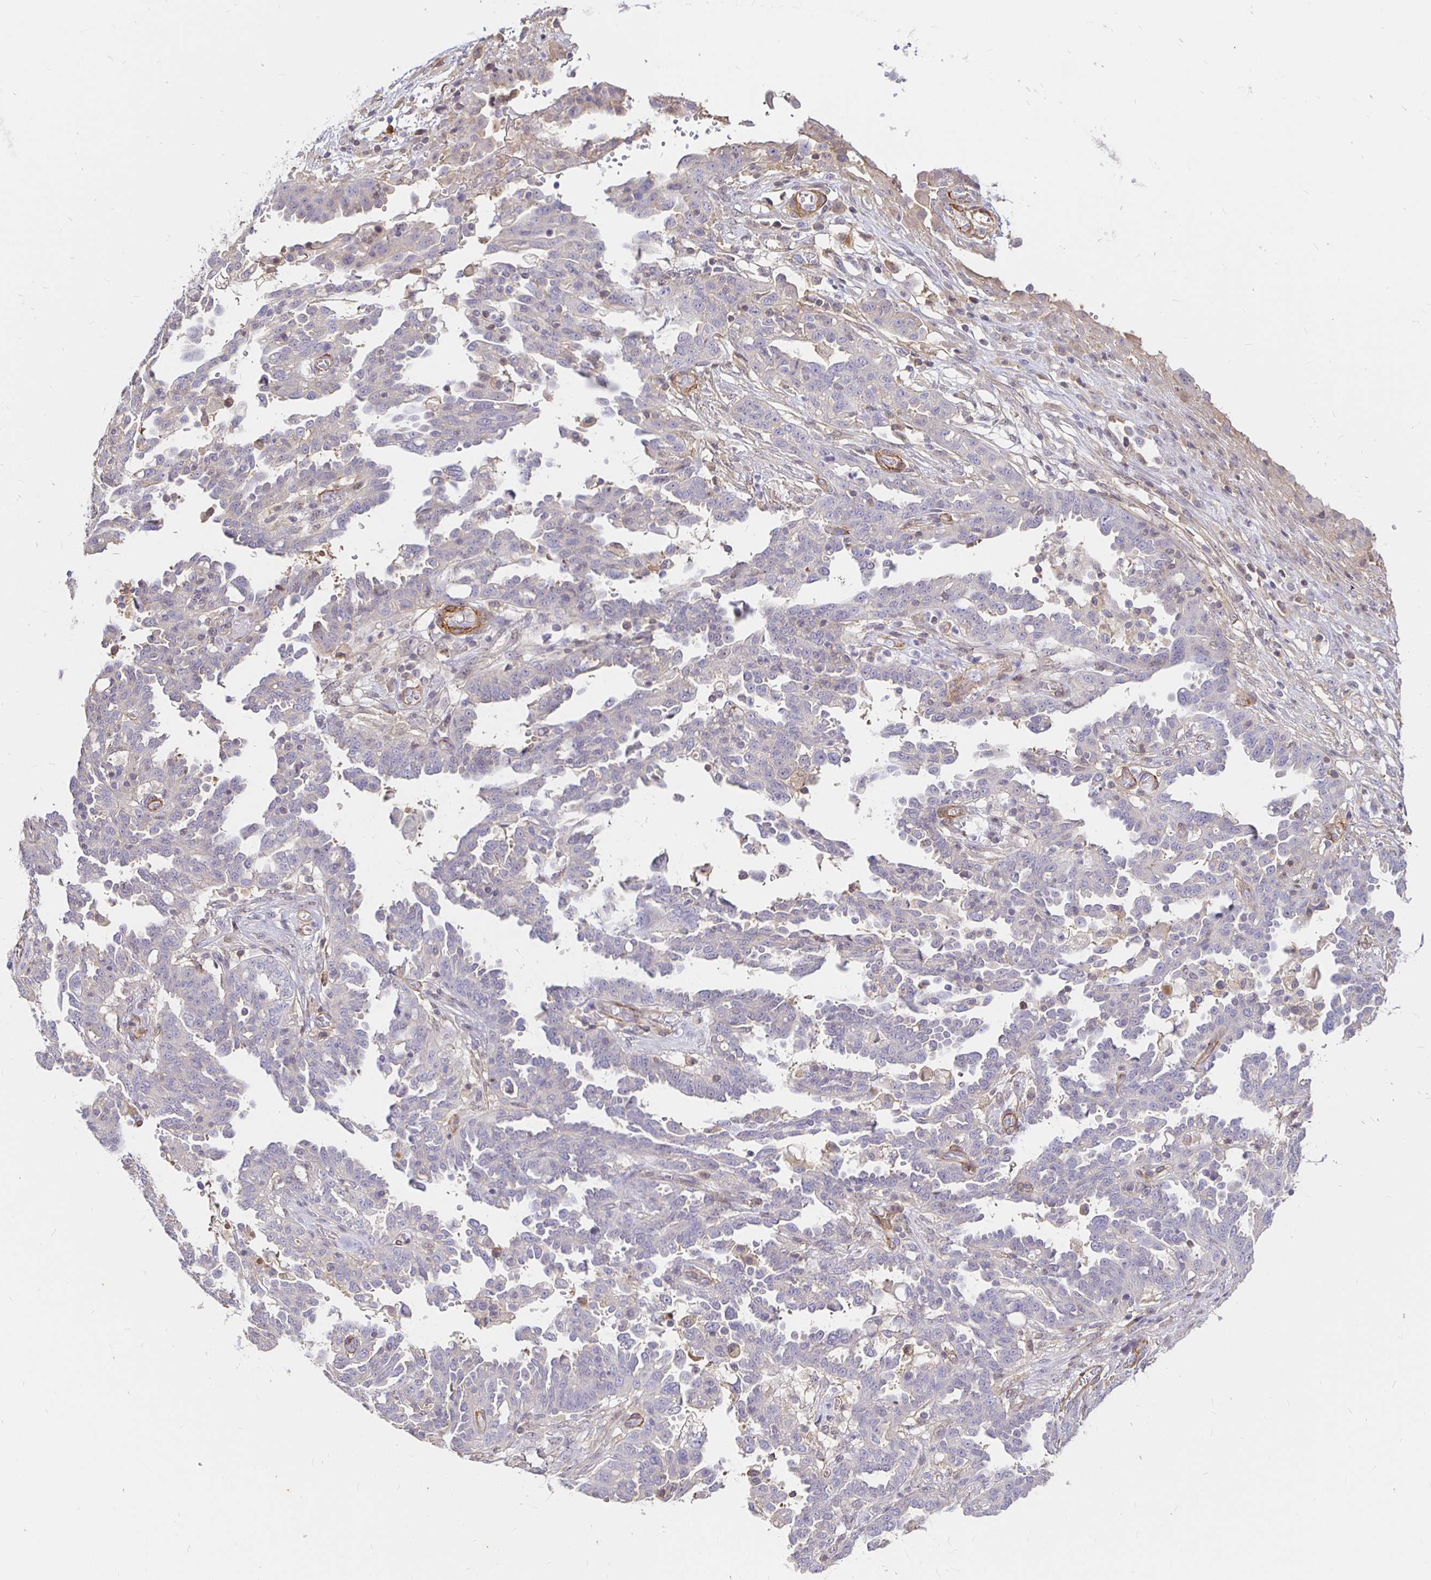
{"staining": {"intensity": "negative", "quantity": "none", "location": "none"}, "tissue": "ovarian cancer", "cell_type": "Tumor cells", "image_type": "cancer", "snomed": [{"axis": "morphology", "description": "Cystadenocarcinoma, serous, NOS"}, {"axis": "topography", "description": "Ovary"}], "caption": "This is a micrograph of immunohistochemistry staining of serous cystadenocarcinoma (ovarian), which shows no positivity in tumor cells.", "gene": "PALM2AKAP2", "patient": {"sex": "female", "age": 67}}